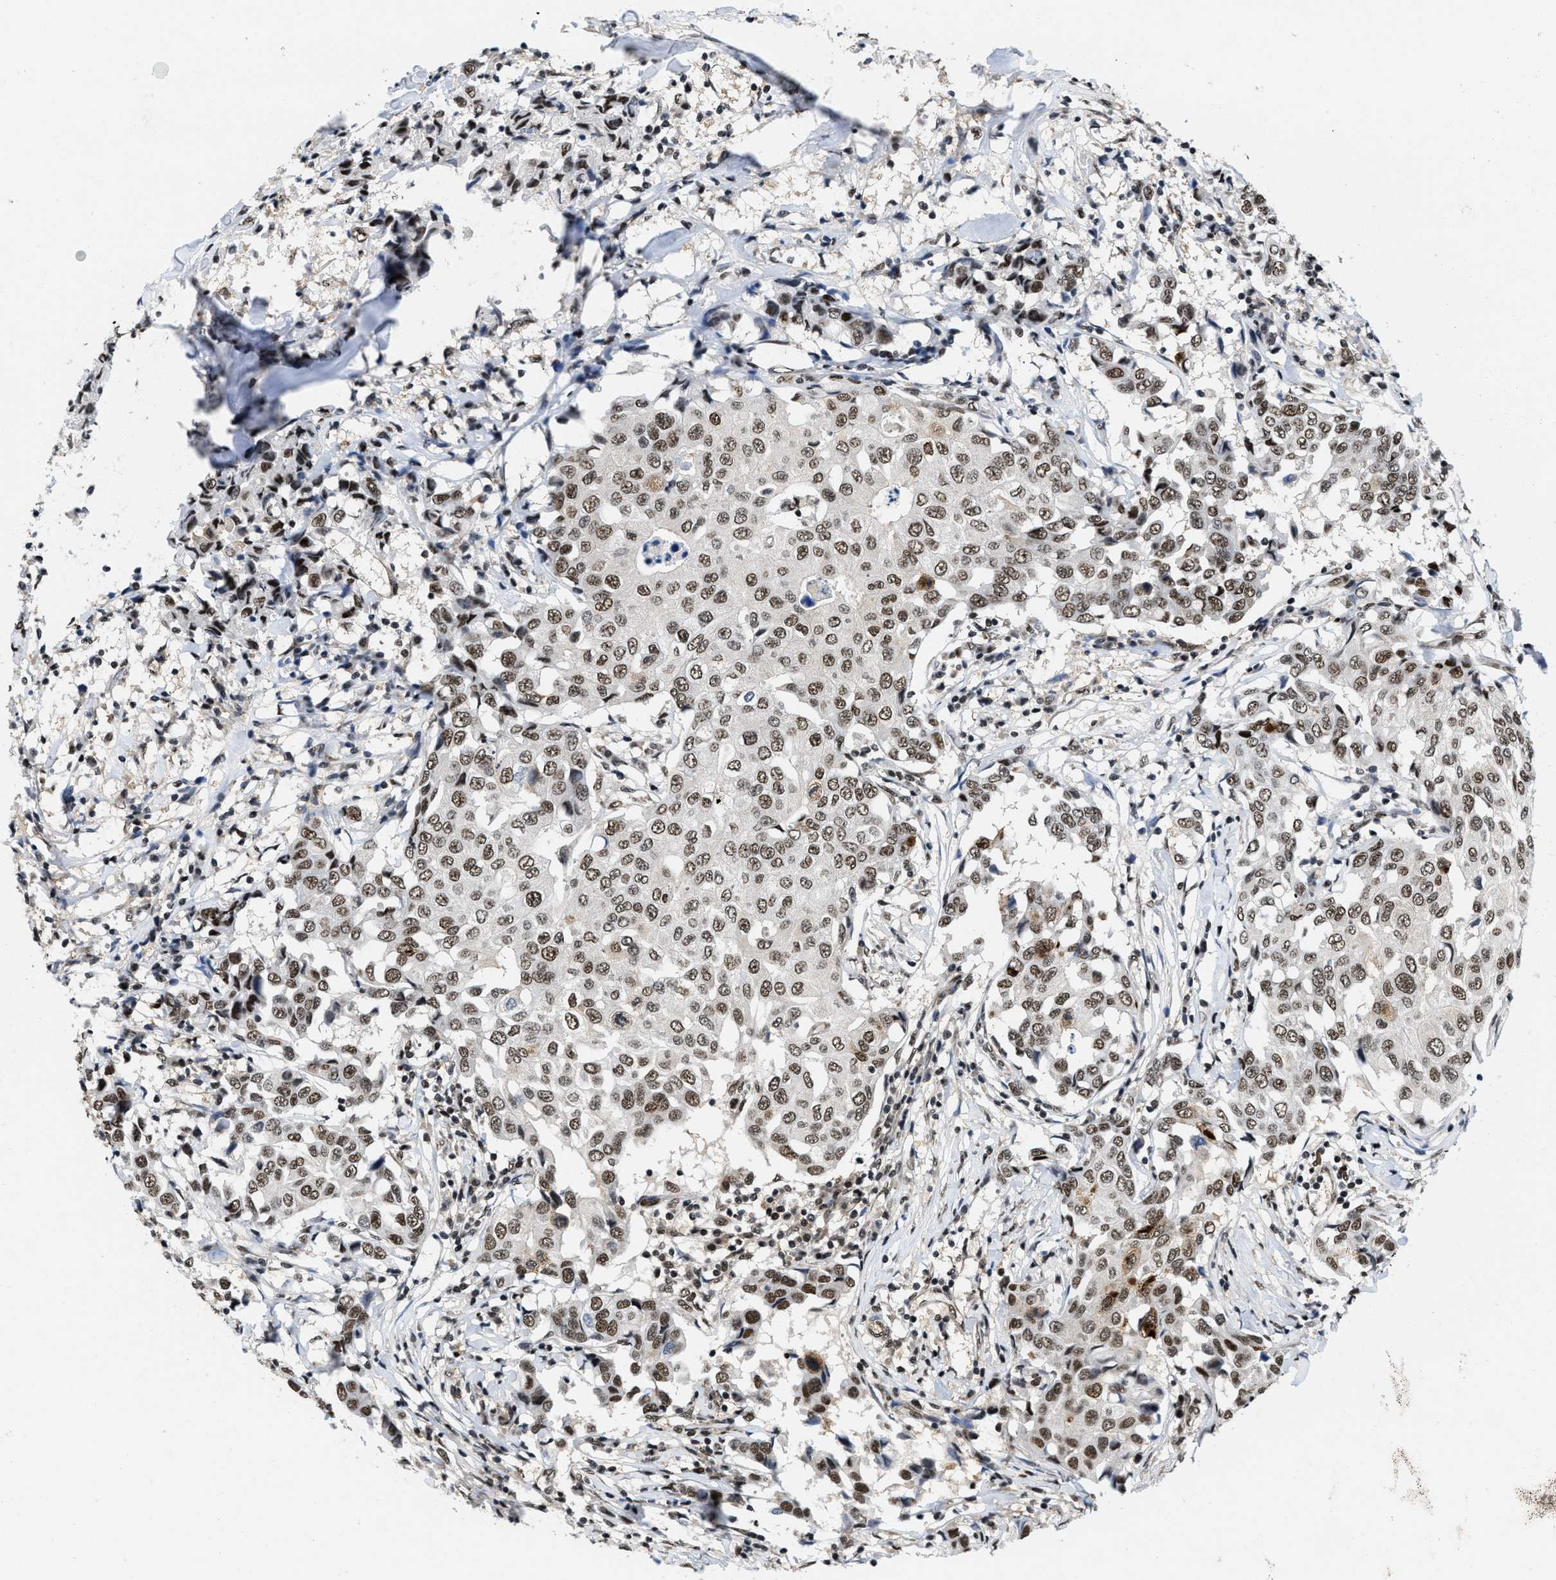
{"staining": {"intensity": "moderate", "quantity": ">75%", "location": "nuclear"}, "tissue": "breast cancer", "cell_type": "Tumor cells", "image_type": "cancer", "snomed": [{"axis": "morphology", "description": "Duct carcinoma"}, {"axis": "topography", "description": "Breast"}], "caption": "Brown immunohistochemical staining in human breast cancer demonstrates moderate nuclear positivity in about >75% of tumor cells.", "gene": "SAFB", "patient": {"sex": "female", "age": 80}}